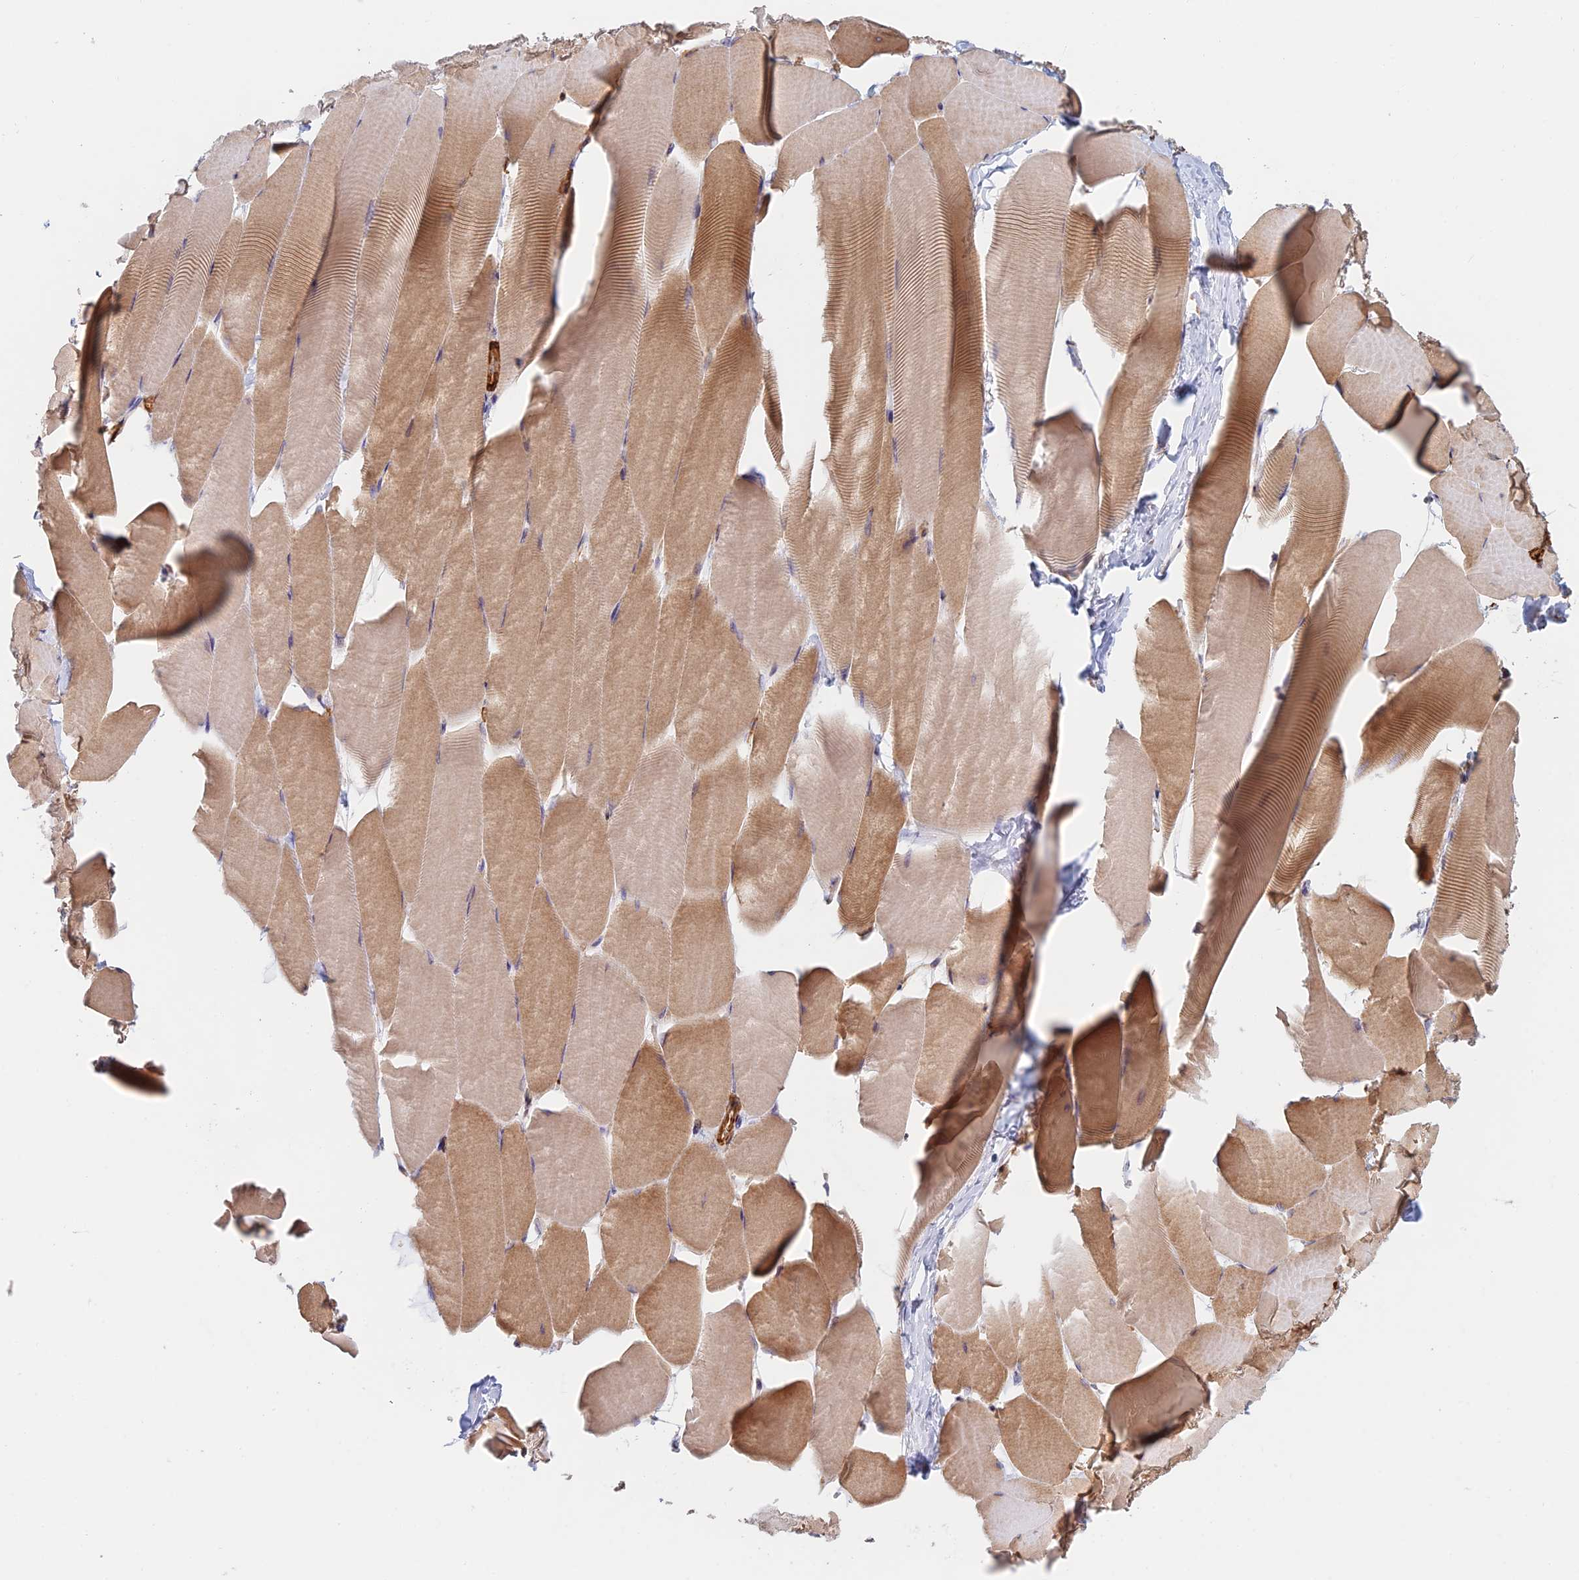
{"staining": {"intensity": "moderate", "quantity": "25%-75%", "location": "cytoplasmic/membranous"}, "tissue": "skeletal muscle", "cell_type": "Myocytes", "image_type": "normal", "snomed": [{"axis": "morphology", "description": "Normal tissue, NOS"}, {"axis": "topography", "description": "Skeletal muscle"}], "caption": "Brown immunohistochemical staining in benign skeletal muscle exhibits moderate cytoplasmic/membranous staining in approximately 25%-75% of myocytes.", "gene": "PAK4", "patient": {"sex": "male", "age": 25}}